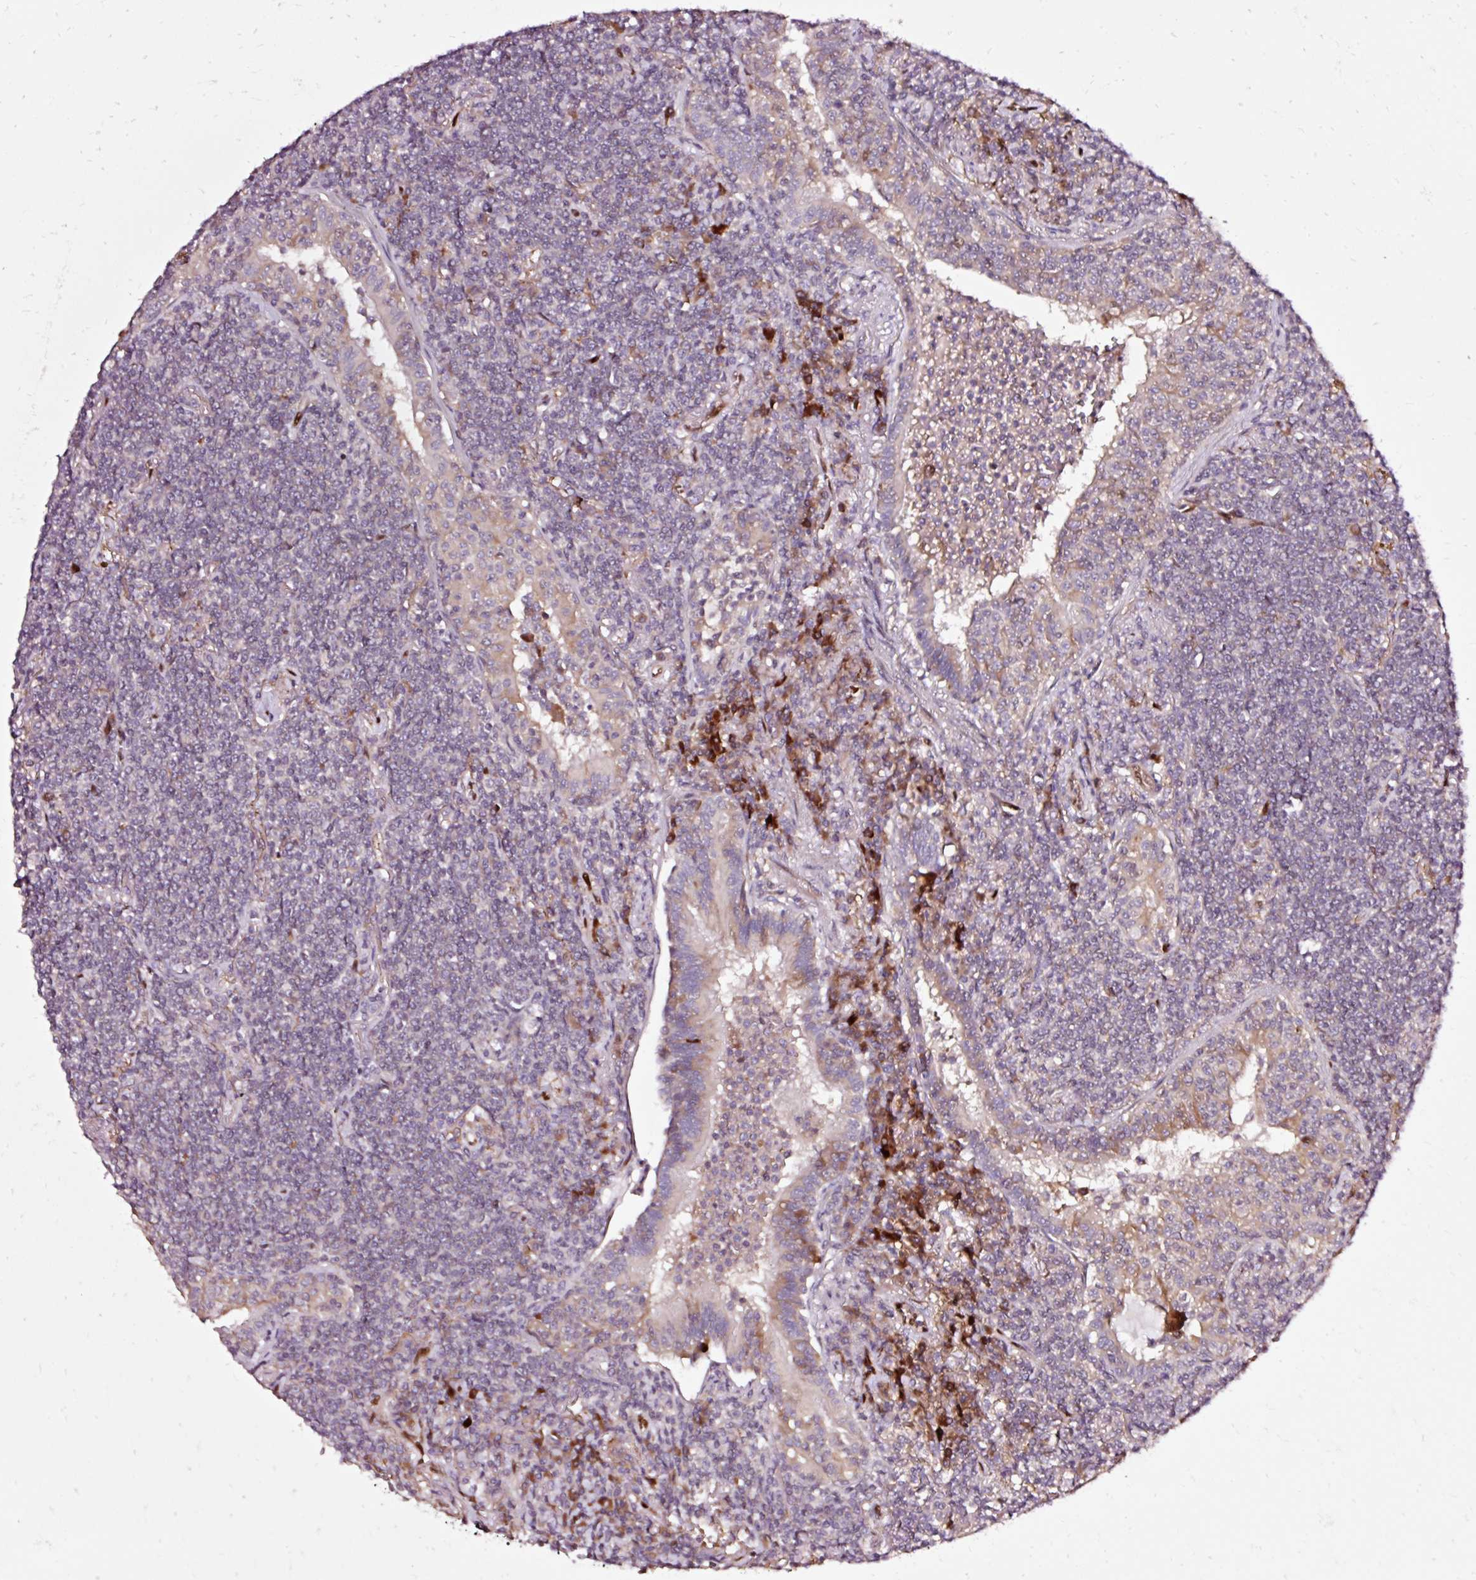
{"staining": {"intensity": "negative", "quantity": "none", "location": "none"}, "tissue": "lymphoma", "cell_type": "Tumor cells", "image_type": "cancer", "snomed": [{"axis": "morphology", "description": "Malignant lymphoma, non-Hodgkin's type, Low grade"}, {"axis": "topography", "description": "Lung"}], "caption": "Tumor cells show no significant protein staining in low-grade malignant lymphoma, non-Hodgkin's type.", "gene": "NAPA", "patient": {"sex": "female", "age": 71}}